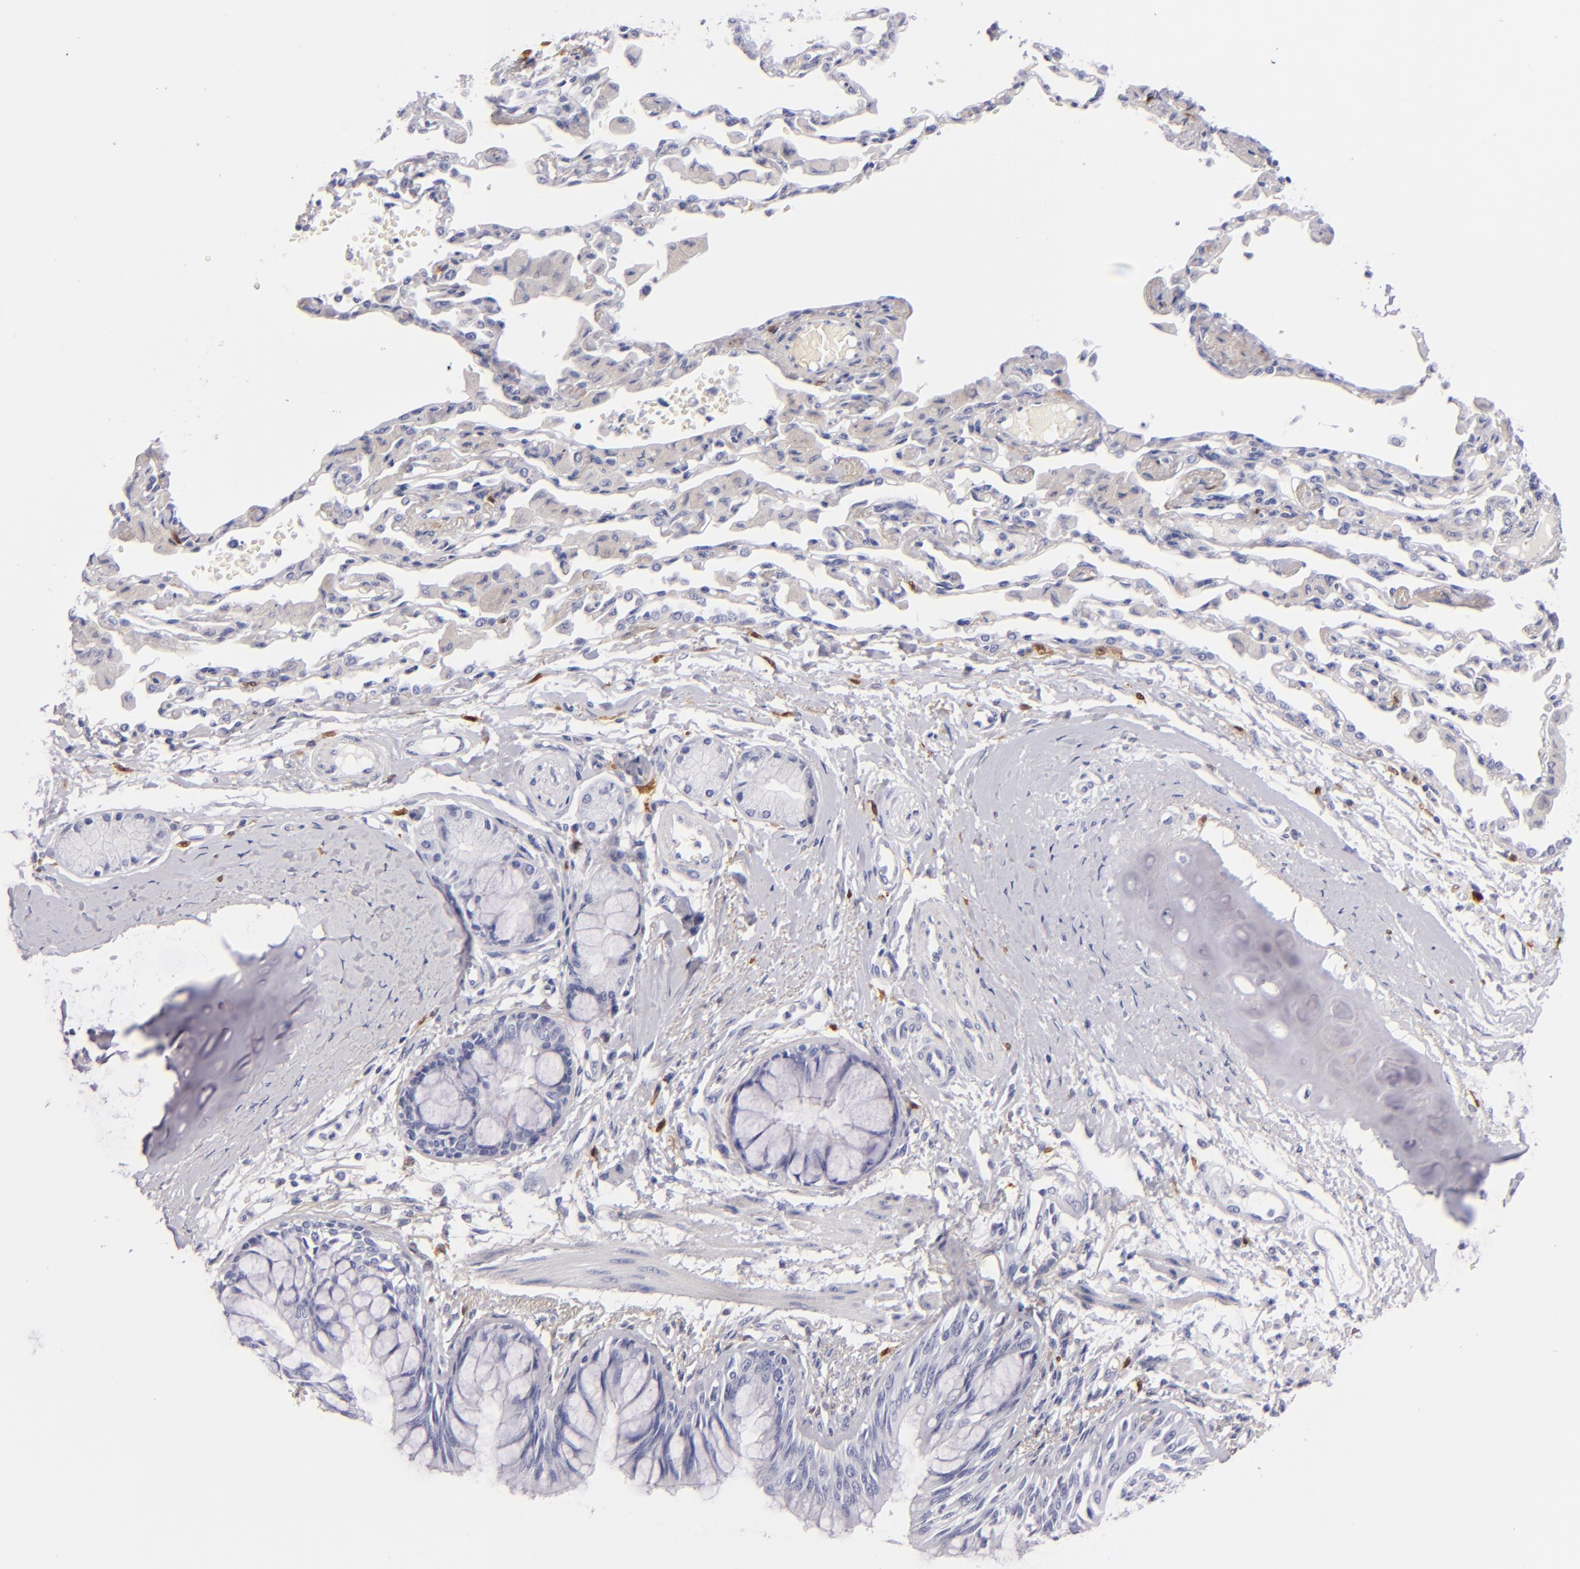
{"staining": {"intensity": "negative", "quantity": "none", "location": "none"}, "tissue": "bronchus", "cell_type": "Respiratory epithelial cells", "image_type": "normal", "snomed": [{"axis": "morphology", "description": "Normal tissue, NOS"}, {"axis": "topography", "description": "Cartilage tissue"}, {"axis": "topography", "description": "Bronchus"}, {"axis": "topography", "description": "Lung"}, {"axis": "topography", "description": "Peripheral nerve tissue"}], "caption": "Protein analysis of normal bronchus shows no significant expression in respiratory epithelial cells. (IHC, brightfield microscopy, high magnification).", "gene": "F13A1", "patient": {"sex": "female", "age": 49}}